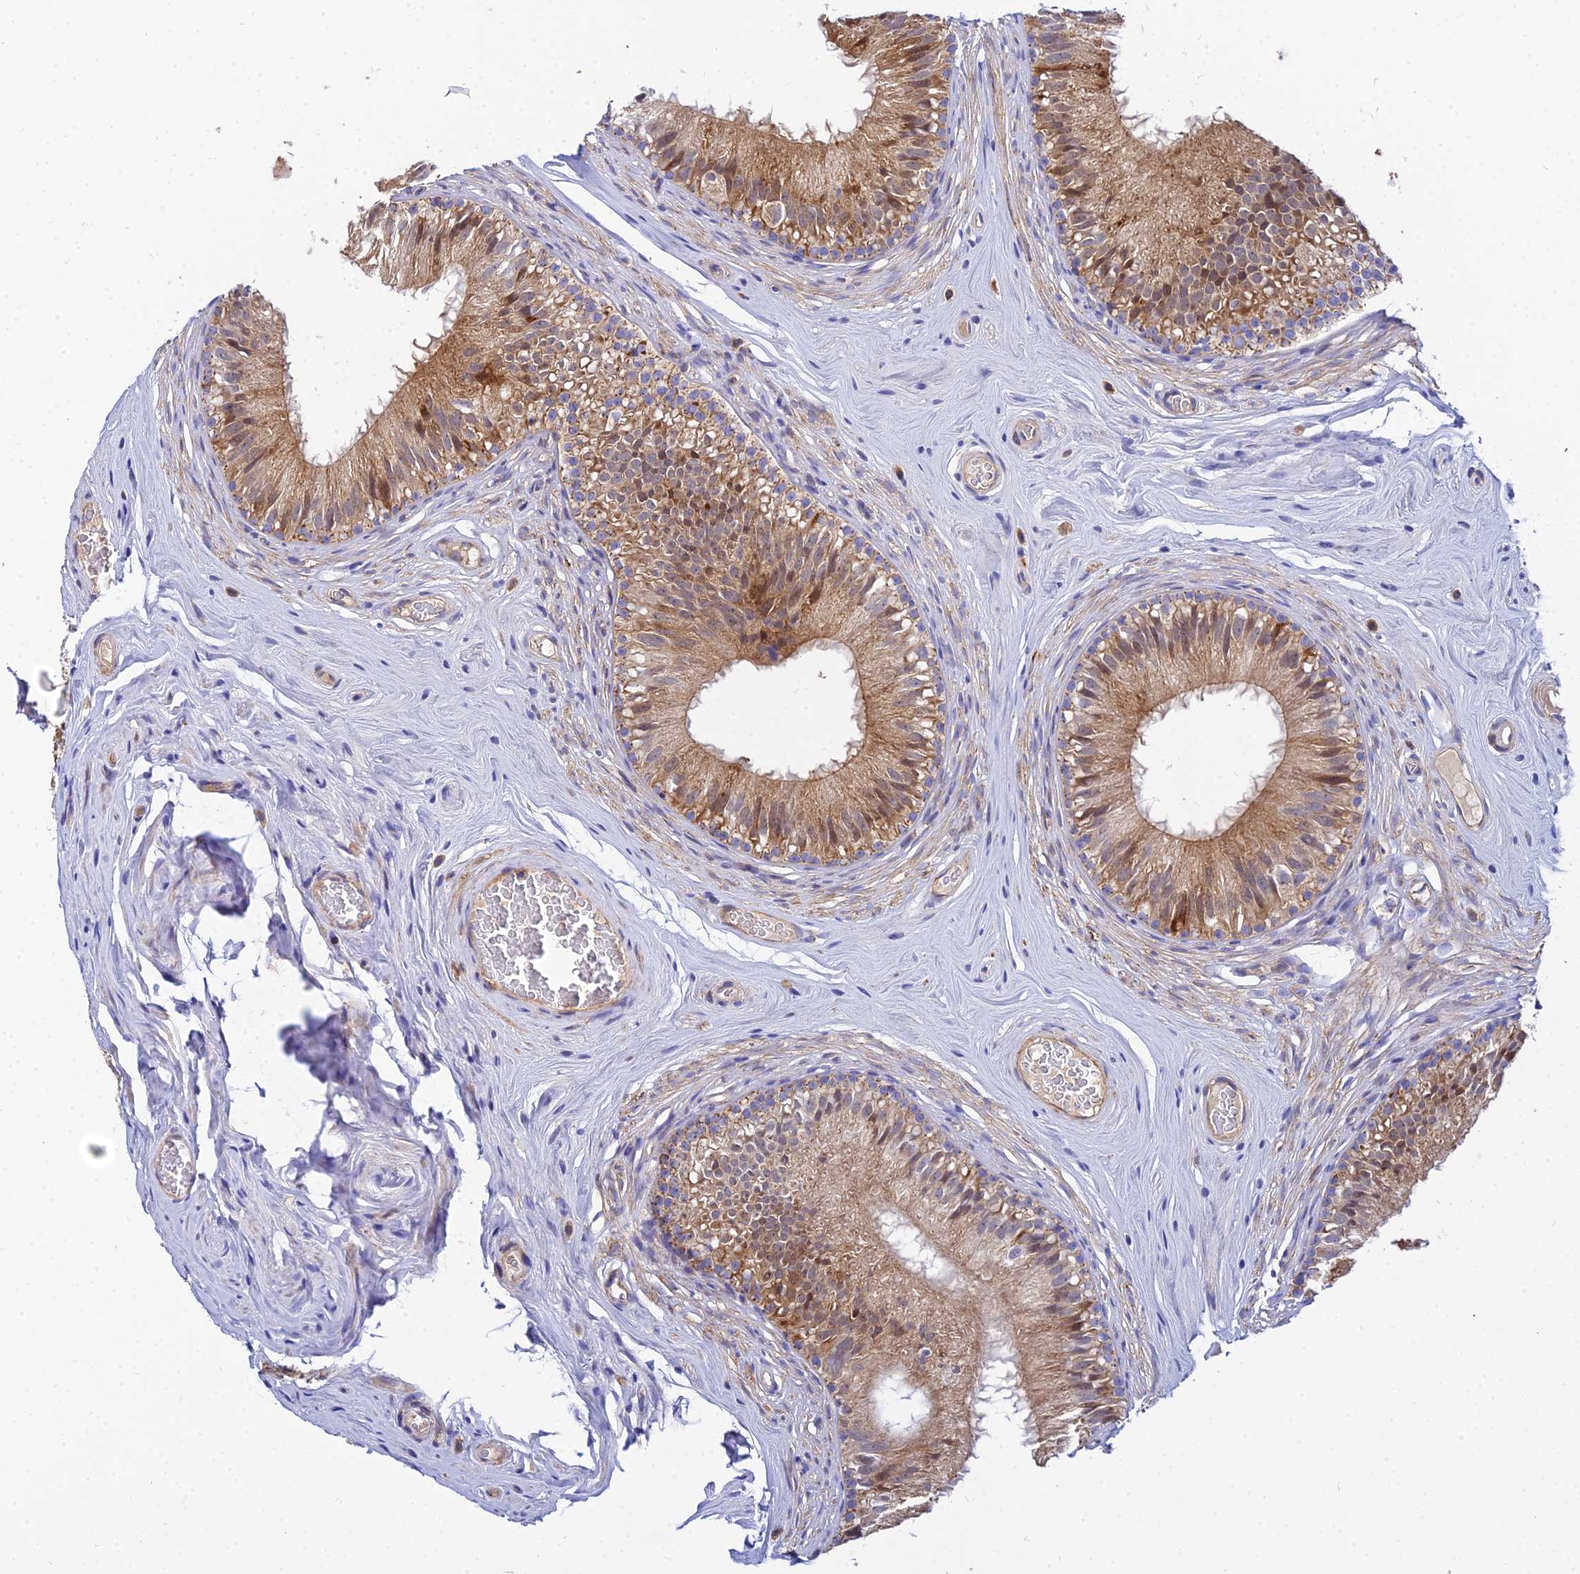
{"staining": {"intensity": "moderate", "quantity": ">75%", "location": "cytoplasmic/membranous"}, "tissue": "epididymis", "cell_type": "Glandular cells", "image_type": "normal", "snomed": [{"axis": "morphology", "description": "Normal tissue, NOS"}, {"axis": "topography", "description": "Epididymis"}], "caption": "Immunohistochemical staining of unremarkable human epididymis exhibits medium levels of moderate cytoplasmic/membranous positivity in about >75% of glandular cells.", "gene": "ACOT1", "patient": {"sex": "male", "age": 45}}